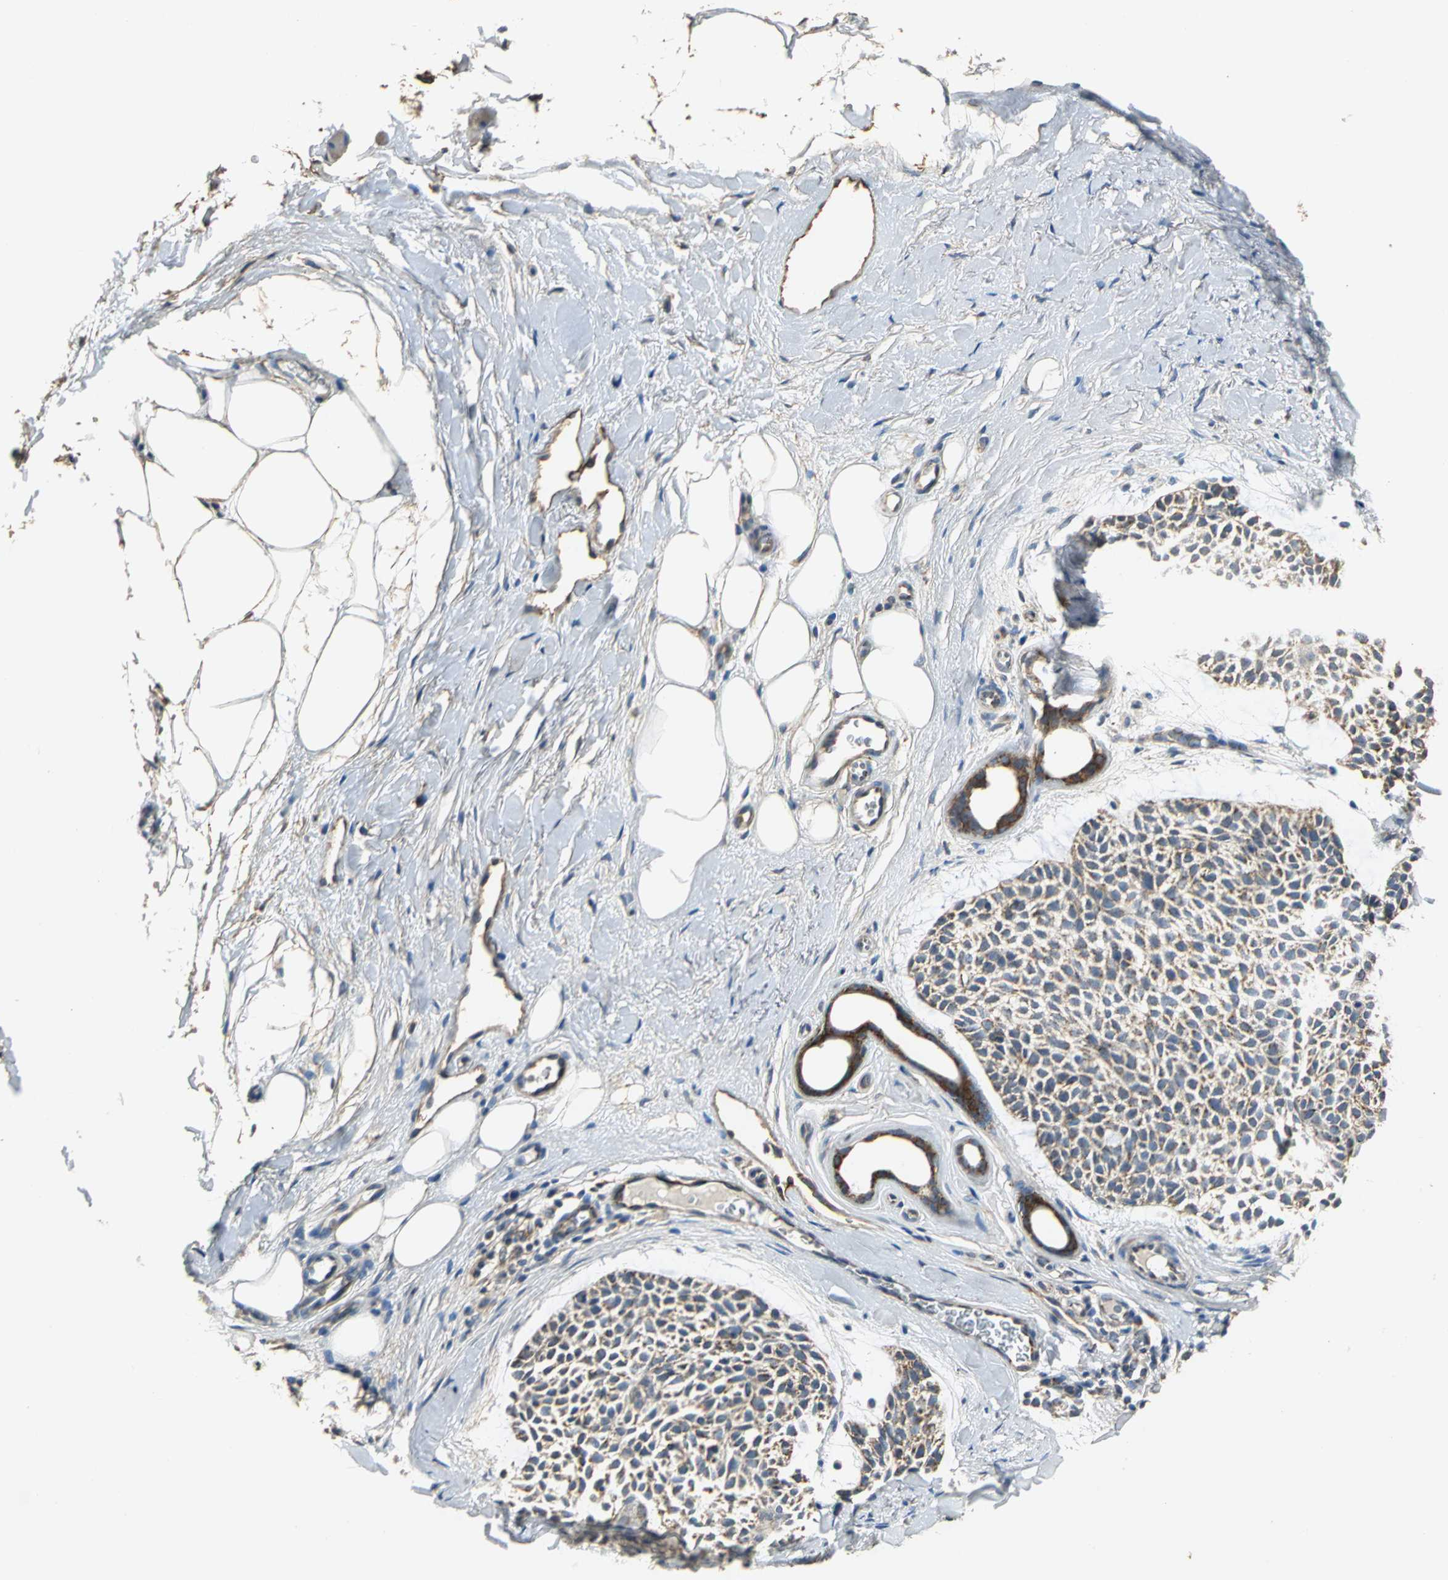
{"staining": {"intensity": "strong", "quantity": ">75%", "location": "cytoplasmic/membranous"}, "tissue": "skin cancer", "cell_type": "Tumor cells", "image_type": "cancer", "snomed": [{"axis": "morphology", "description": "Normal tissue, NOS"}, {"axis": "morphology", "description": "Basal cell carcinoma"}, {"axis": "topography", "description": "Skin"}], "caption": "A brown stain labels strong cytoplasmic/membranous staining of a protein in human skin cancer tumor cells. The protein is shown in brown color, while the nuclei are stained blue.", "gene": "NDUFB5", "patient": {"sex": "female", "age": 70}}